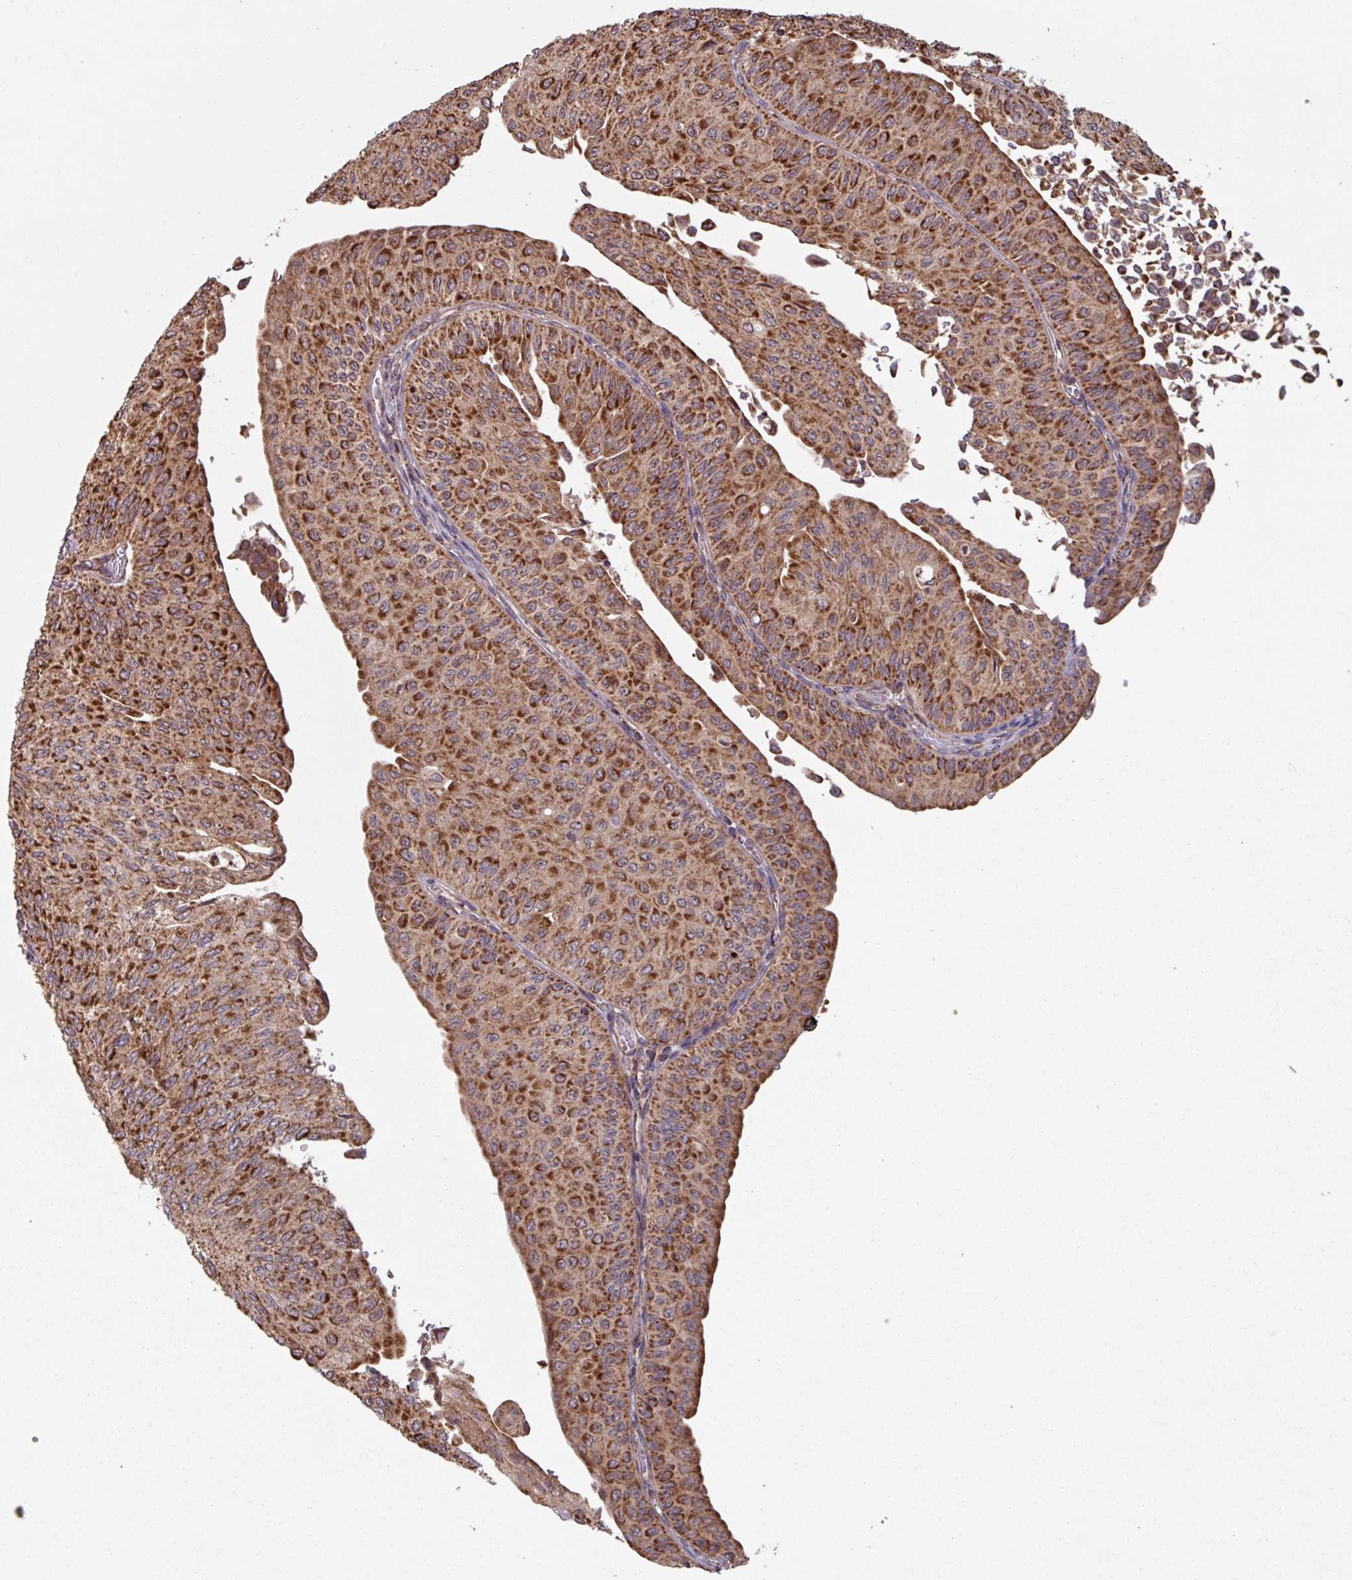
{"staining": {"intensity": "strong", "quantity": ">75%", "location": "cytoplasmic/membranous"}, "tissue": "urothelial cancer", "cell_type": "Tumor cells", "image_type": "cancer", "snomed": [{"axis": "morphology", "description": "Urothelial carcinoma, NOS"}, {"axis": "topography", "description": "Urinary bladder"}], "caption": "A high-resolution image shows immunohistochemistry staining of transitional cell carcinoma, which displays strong cytoplasmic/membranous staining in approximately >75% of tumor cells. (Brightfield microscopy of DAB IHC at high magnification).", "gene": "COX7C", "patient": {"sex": "male", "age": 59}}